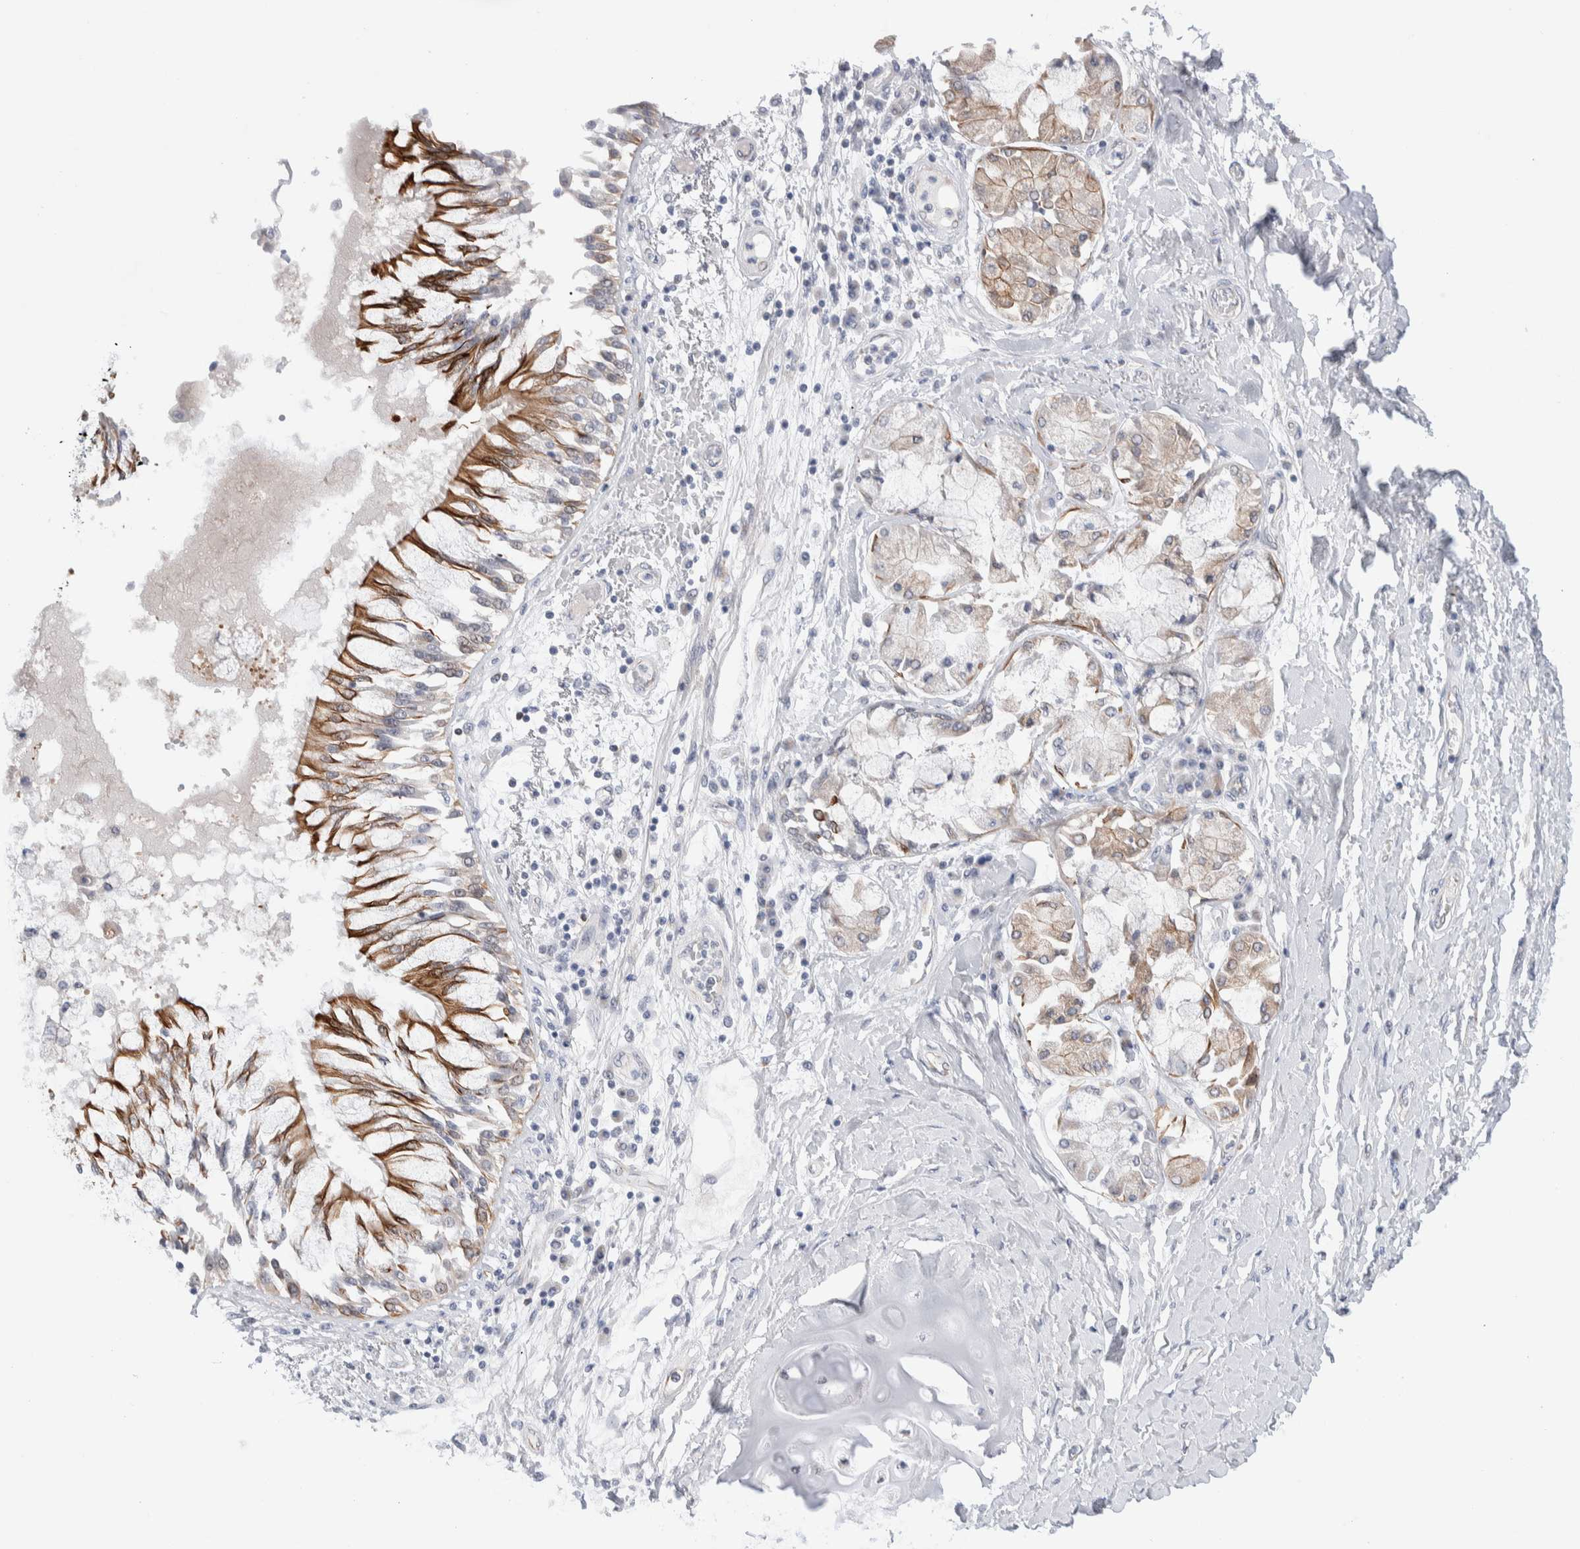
{"staining": {"intensity": "moderate", "quantity": ">75%", "location": "cytoplasmic/membranous"}, "tissue": "lung cancer", "cell_type": "Tumor cells", "image_type": "cancer", "snomed": [{"axis": "morphology", "description": "Normal tissue, NOS"}, {"axis": "morphology", "description": "Squamous cell carcinoma, NOS"}, {"axis": "topography", "description": "Lymph node"}, {"axis": "topography", "description": "Cartilage tissue"}, {"axis": "topography", "description": "Bronchus"}, {"axis": "topography", "description": "Lung"}, {"axis": "topography", "description": "Peripheral nerve tissue"}], "caption": "Squamous cell carcinoma (lung) tissue exhibits moderate cytoplasmic/membranous staining in about >75% of tumor cells, visualized by immunohistochemistry.", "gene": "C1orf112", "patient": {"sex": "female", "age": 49}}